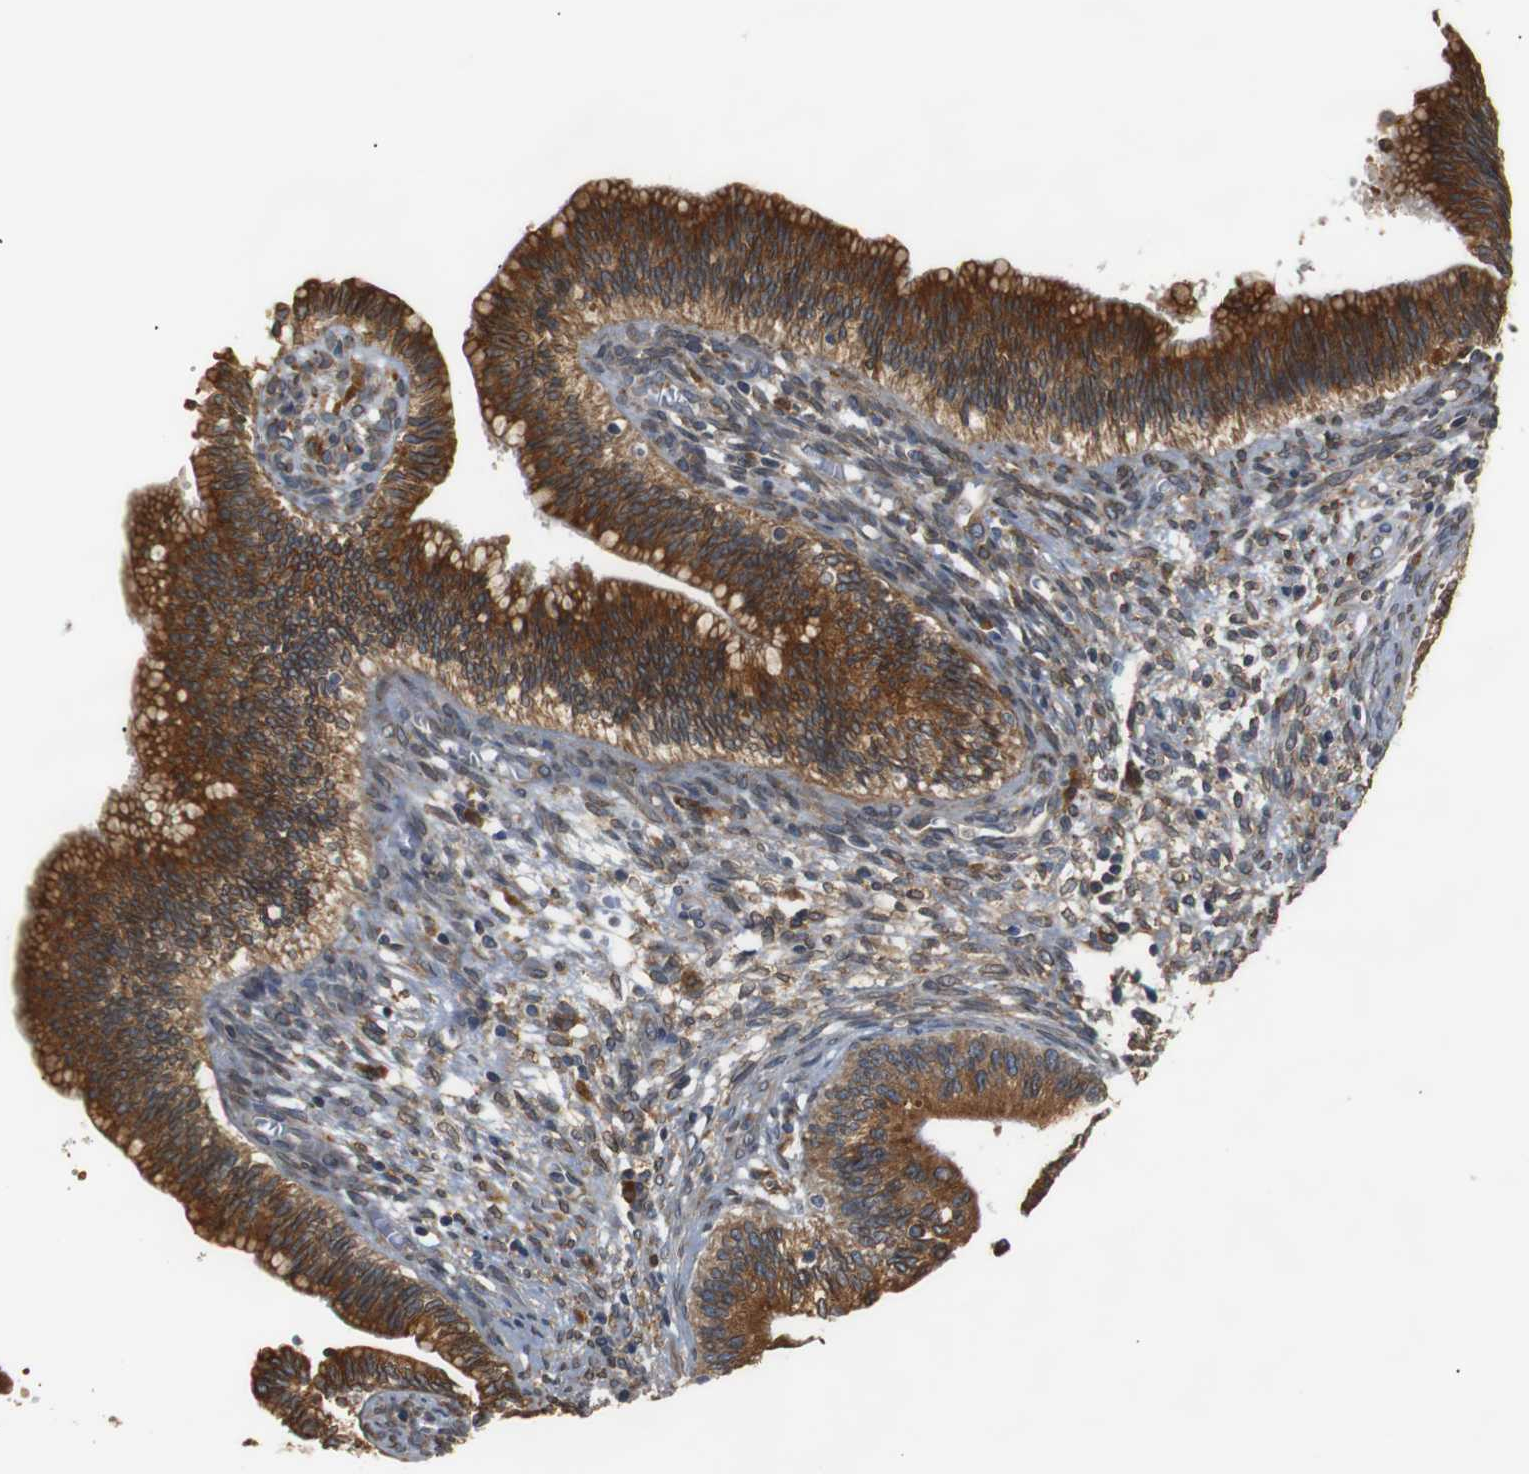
{"staining": {"intensity": "strong", "quantity": ">75%", "location": "cytoplasmic/membranous"}, "tissue": "cervical cancer", "cell_type": "Tumor cells", "image_type": "cancer", "snomed": [{"axis": "morphology", "description": "Adenocarcinoma, NOS"}, {"axis": "topography", "description": "Cervix"}], "caption": "IHC micrograph of cervical adenocarcinoma stained for a protein (brown), which exhibits high levels of strong cytoplasmic/membranous positivity in approximately >75% of tumor cells.", "gene": "TMED2", "patient": {"sex": "female", "age": 44}}